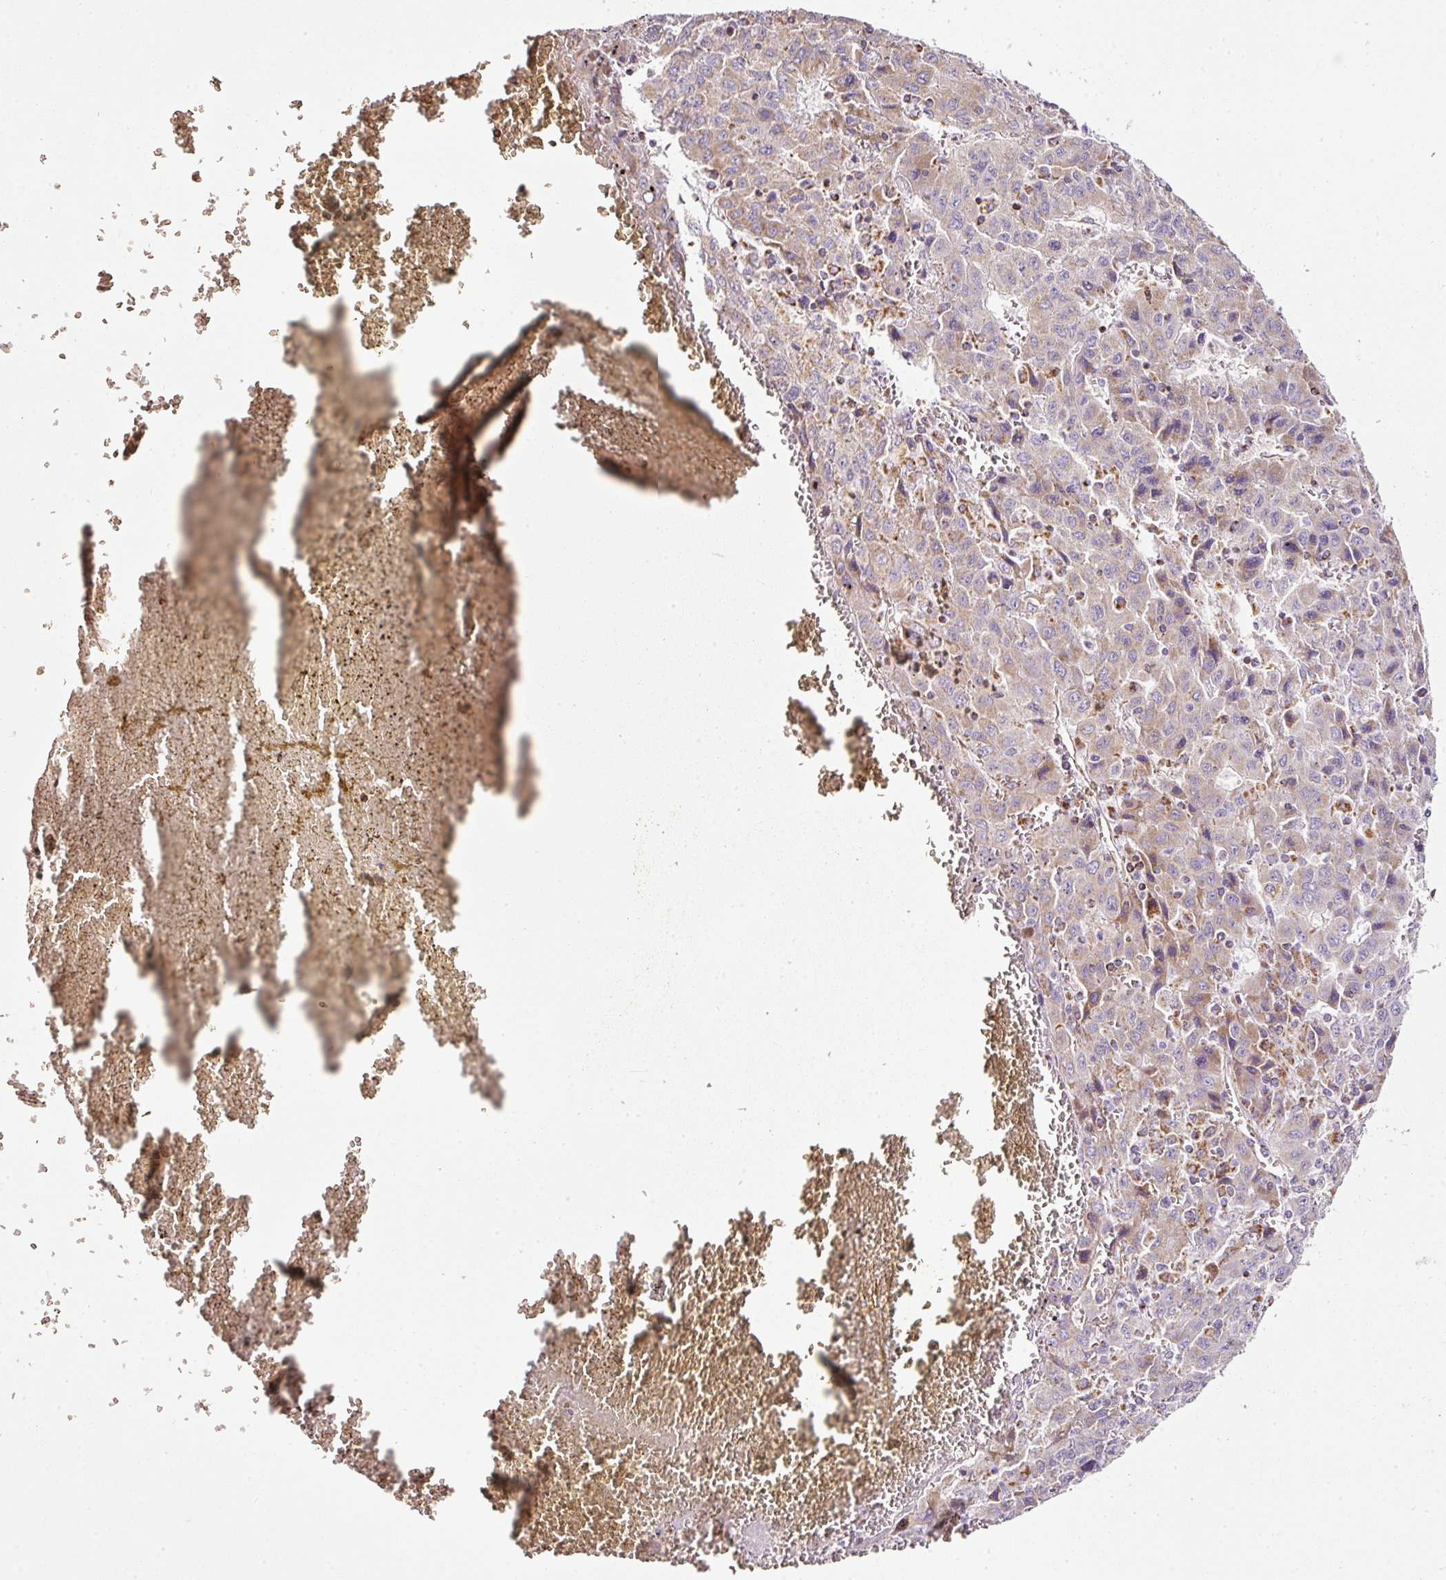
{"staining": {"intensity": "weak", "quantity": "25%-75%", "location": "cytoplasmic/membranous"}, "tissue": "liver cancer", "cell_type": "Tumor cells", "image_type": "cancer", "snomed": [{"axis": "morphology", "description": "Carcinoma, Hepatocellular, NOS"}, {"axis": "topography", "description": "Liver"}], "caption": "Immunohistochemical staining of liver cancer shows low levels of weak cytoplasmic/membranous staining in approximately 25%-75% of tumor cells.", "gene": "SDHA", "patient": {"sex": "female", "age": 53}}